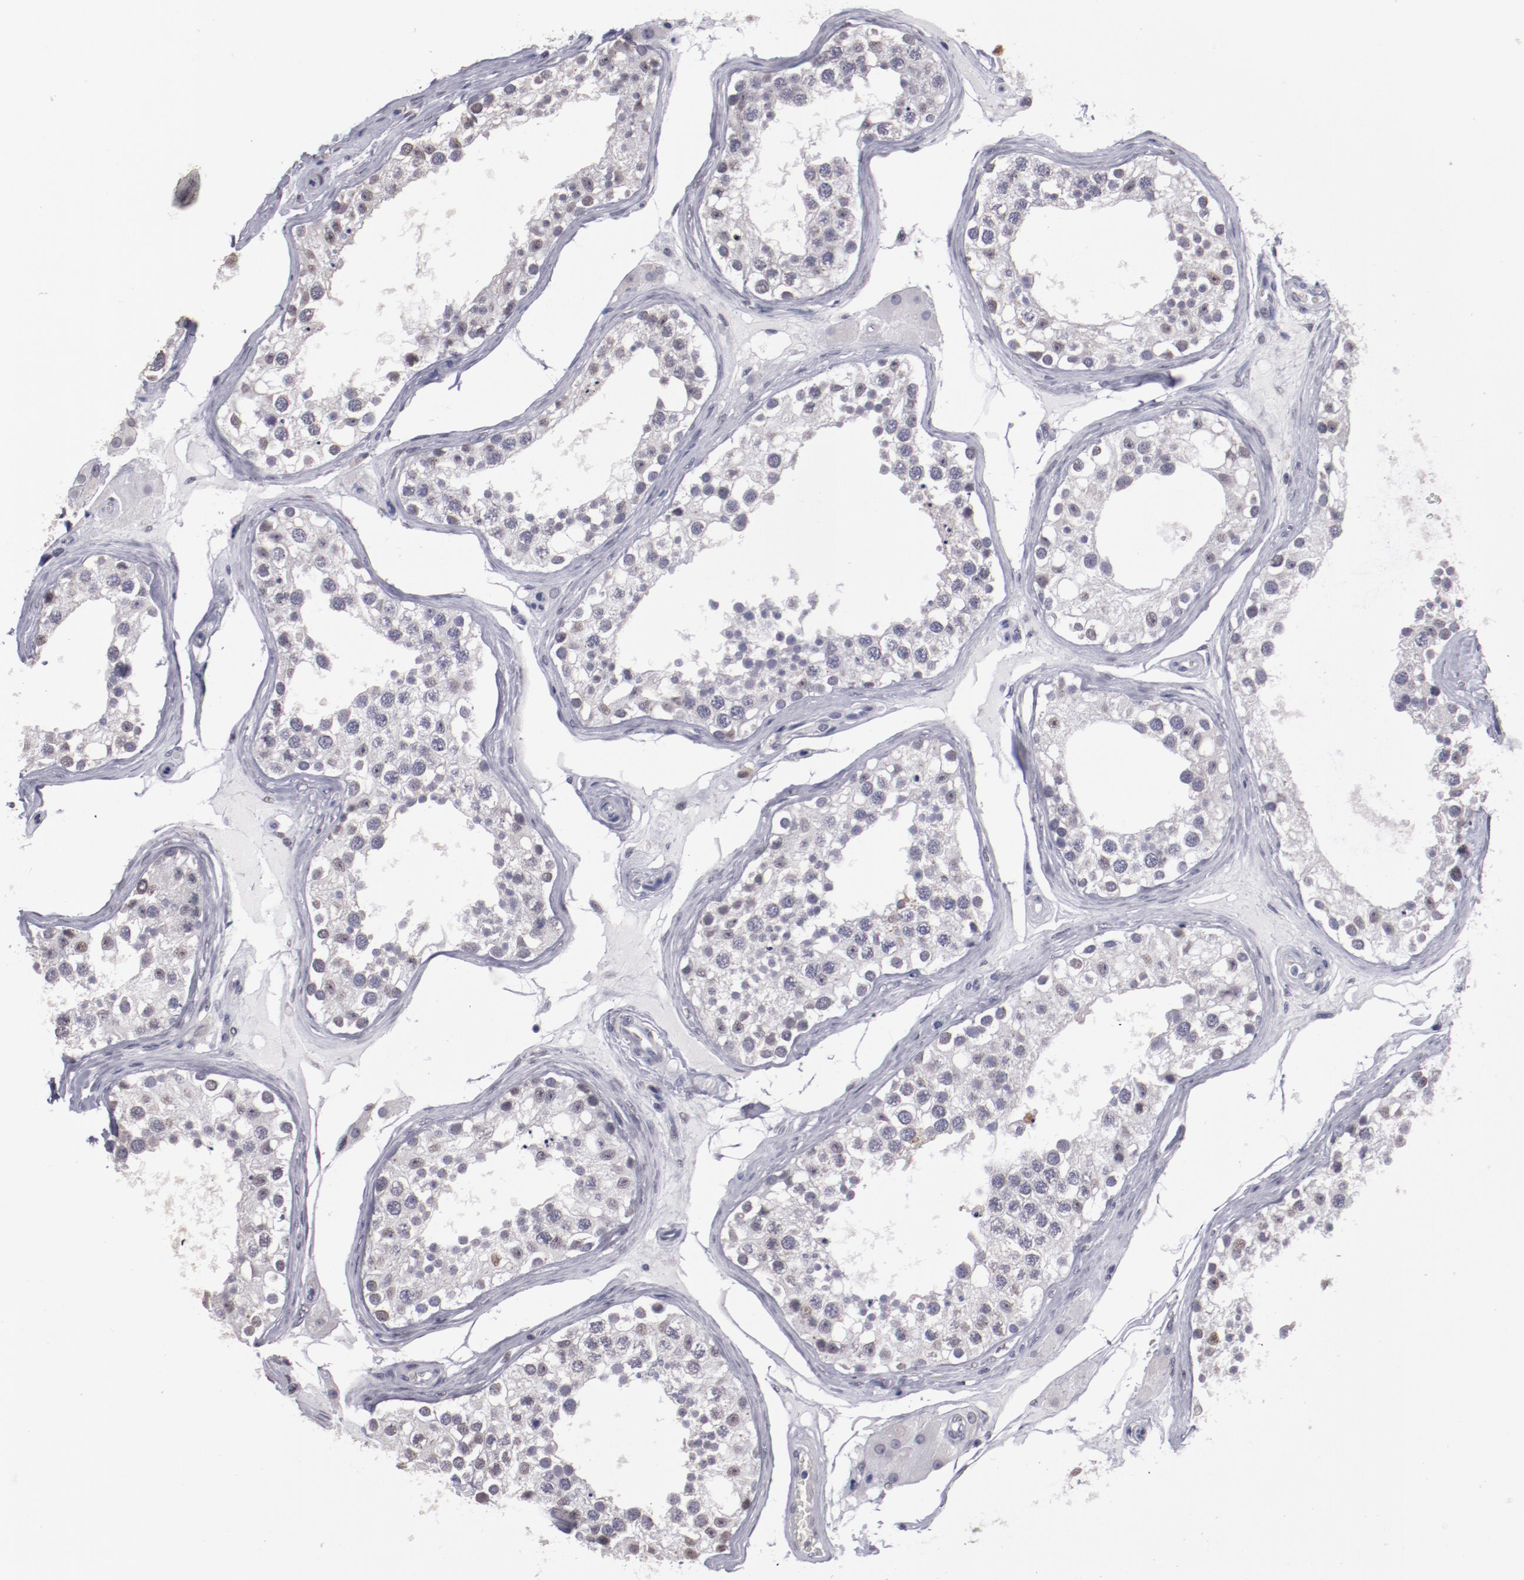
{"staining": {"intensity": "moderate", "quantity": "<25%", "location": "nuclear"}, "tissue": "testis", "cell_type": "Cells in seminiferous ducts", "image_type": "normal", "snomed": [{"axis": "morphology", "description": "Normal tissue, NOS"}, {"axis": "topography", "description": "Testis"}], "caption": "Immunohistochemistry (IHC) (DAB) staining of unremarkable human testis reveals moderate nuclear protein expression in approximately <25% of cells in seminiferous ducts.", "gene": "IRF4", "patient": {"sex": "male", "age": 68}}